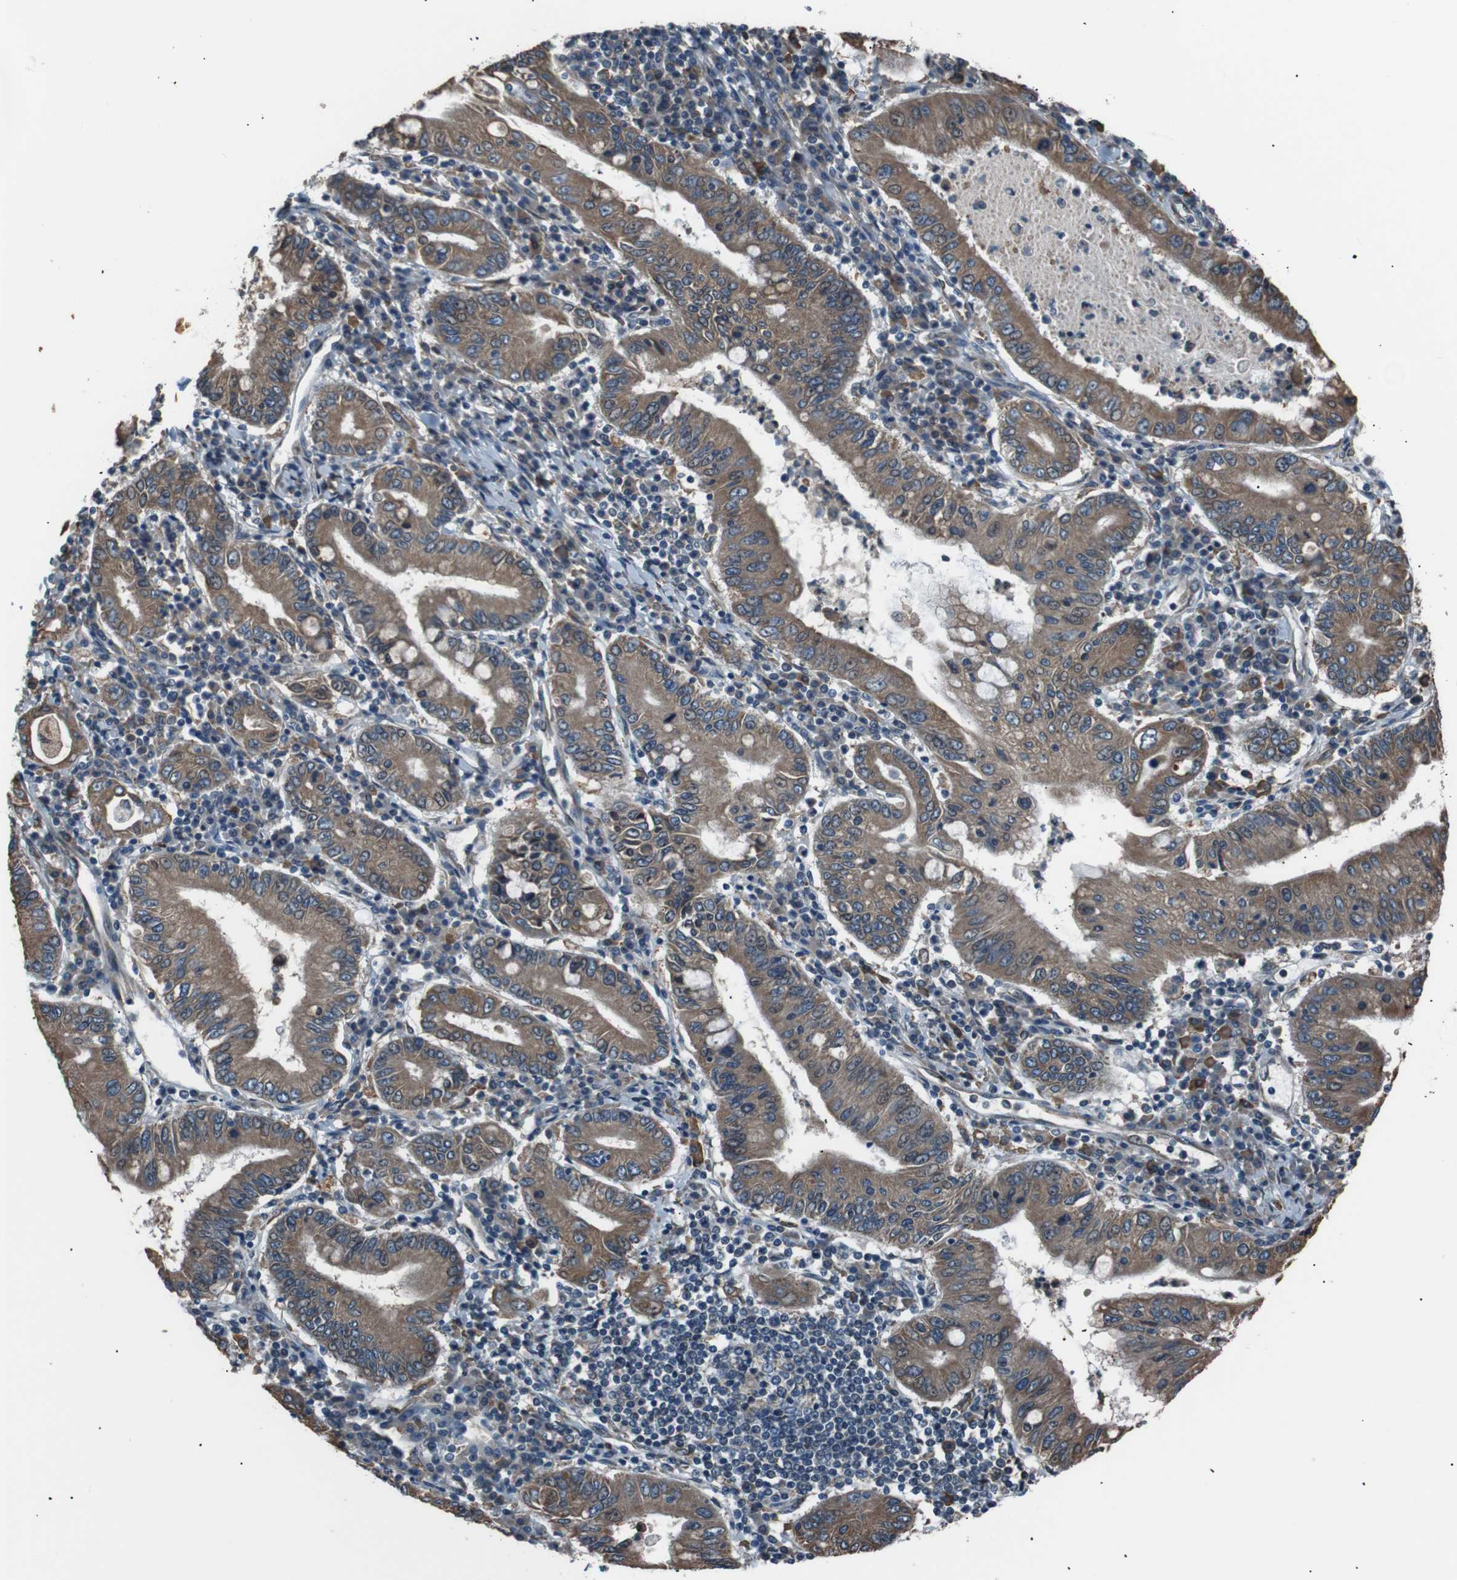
{"staining": {"intensity": "moderate", "quantity": ">75%", "location": "cytoplasmic/membranous"}, "tissue": "stomach cancer", "cell_type": "Tumor cells", "image_type": "cancer", "snomed": [{"axis": "morphology", "description": "Normal tissue, NOS"}, {"axis": "morphology", "description": "Adenocarcinoma, NOS"}, {"axis": "topography", "description": "Esophagus"}, {"axis": "topography", "description": "Stomach, upper"}, {"axis": "topography", "description": "Peripheral nerve tissue"}], "caption": "Immunohistochemistry (IHC) of stomach adenocarcinoma reveals medium levels of moderate cytoplasmic/membranous staining in approximately >75% of tumor cells.", "gene": "SIGMAR1", "patient": {"sex": "male", "age": 62}}